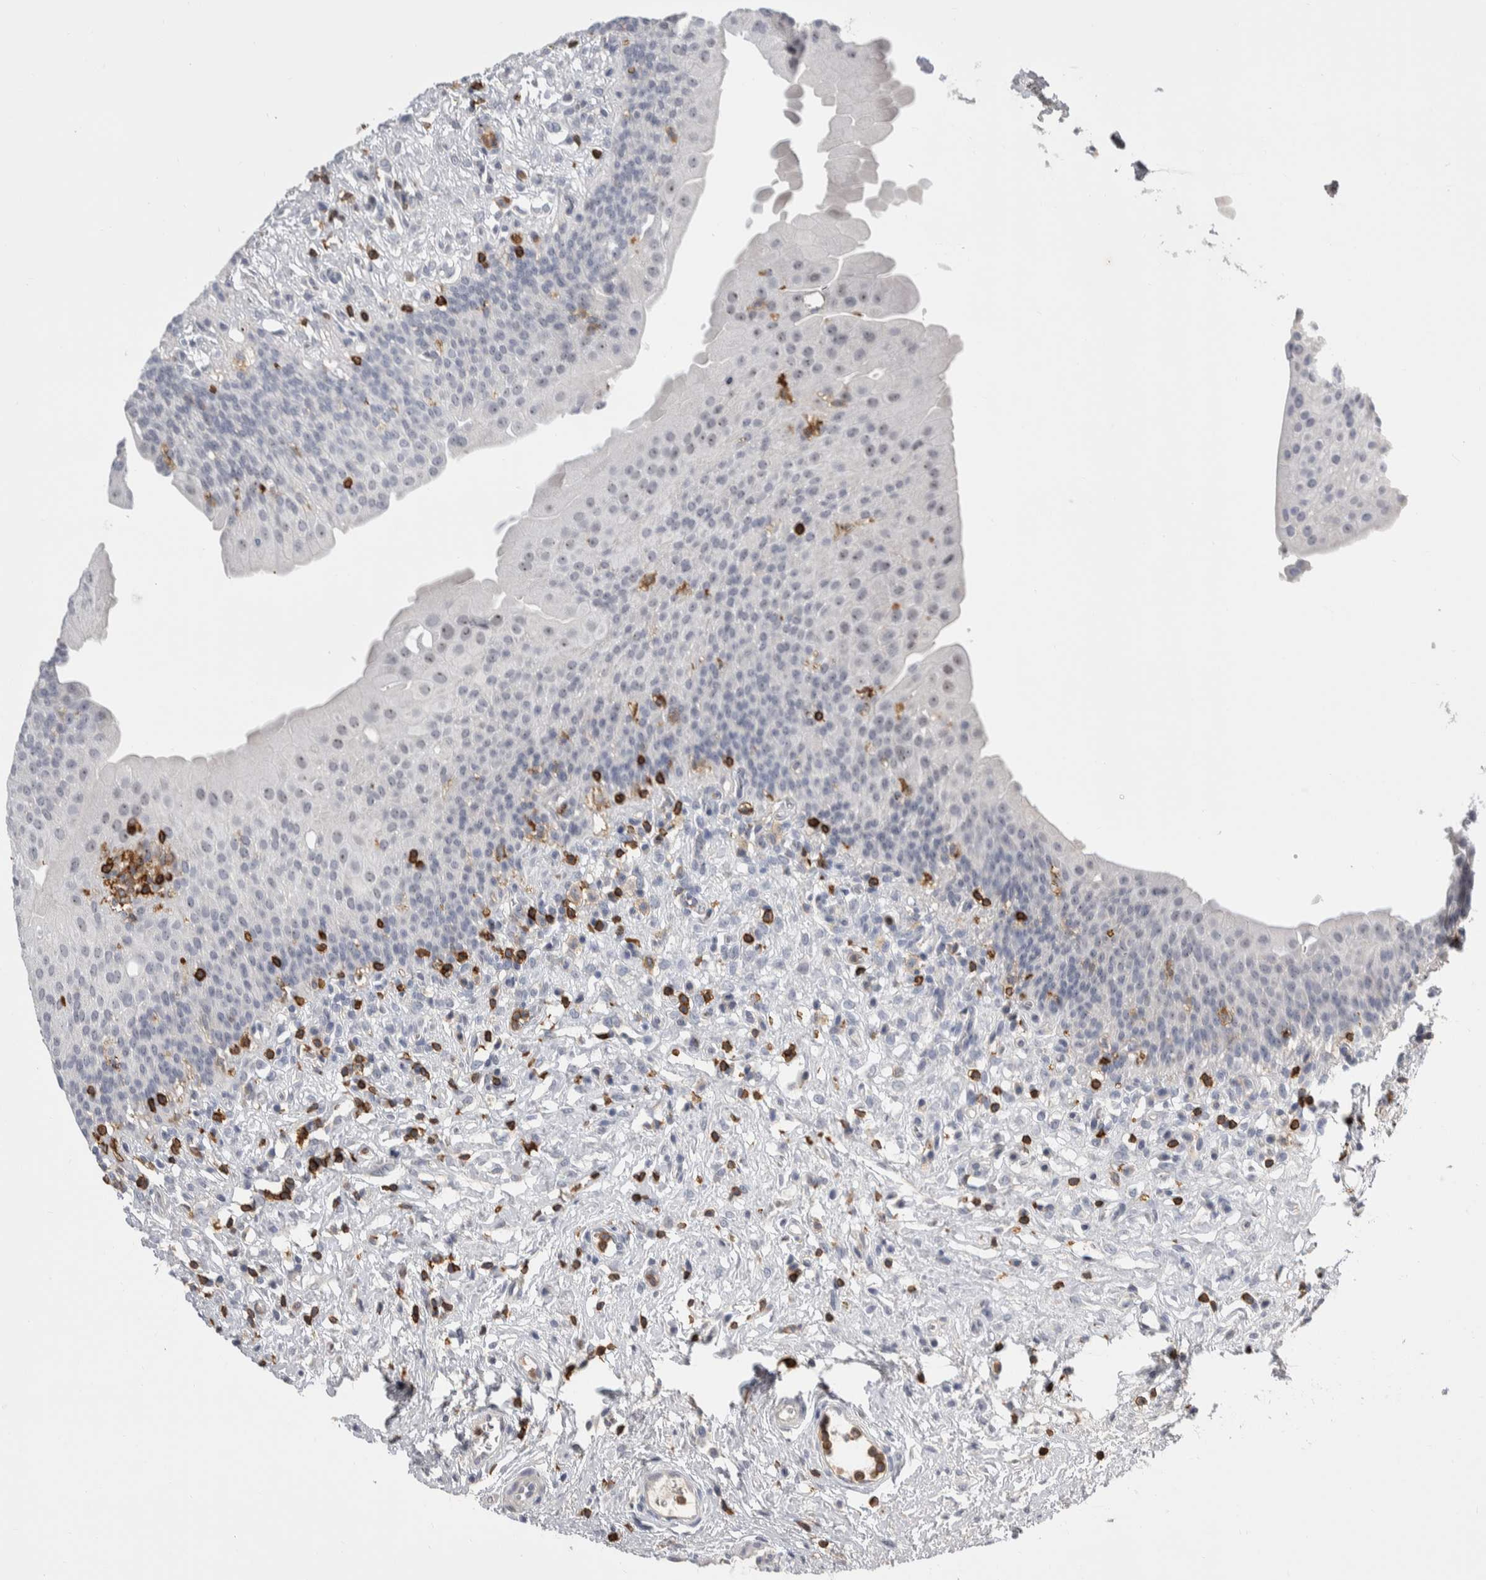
{"staining": {"intensity": "negative", "quantity": "none", "location": "none"}, "tissue": "urothelial cancer", "cell_type": "Tumor cells", "image_type": "cancer", "snomed": [{"axis": "morphology", "description": "Normal tissue, NOS"}, {"axis": "morphology", "description": "Urothelial carcinoma, Low grade"}, {"axis": "topography", "description": "Smooth muscle"}, {"axis": "topography", "description": "Urinary bladder"}], "caption": "Urothelial cancer stained for a protein using immunohistochemistry reveals no staining tumor cells.", "gene": "CEP295NL", "patient": {"sex": "male", "age": 60}}